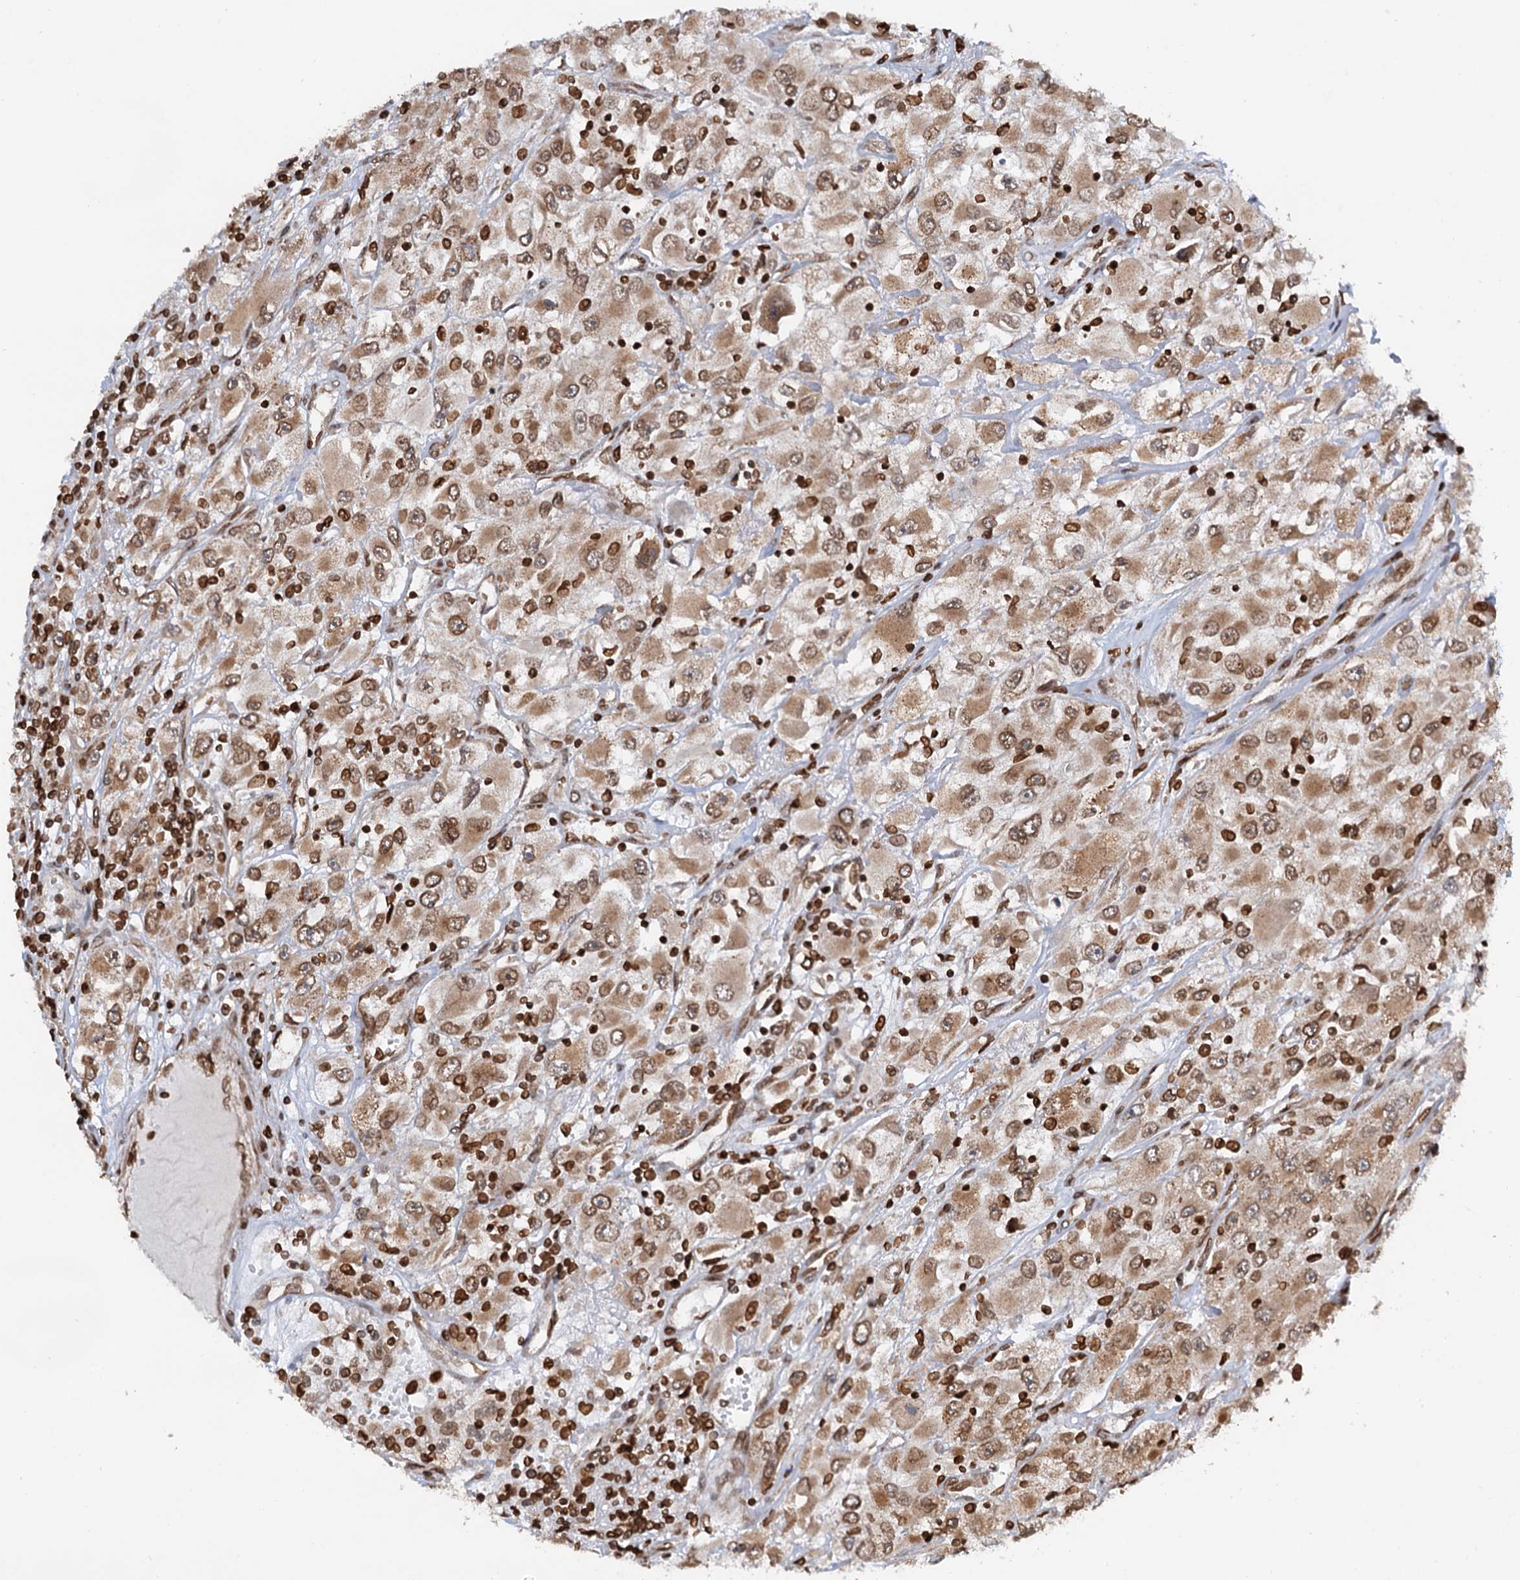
{"staining": {"intensity": "moderate", "quantity": ">75%", "location": "cytoplasmic/membranous,nuclear"}, "tissue": "renal cancer", "cell_type": "Tumor cells", "image_type": "cancer", "snomed": [{"axis": "morphology", "description": "Adenocarcinoma, NOS"}, {"axis": "topography", "description": "Kidney"}], "caption": "This histopathology image exhibits immunohistochemistry (IHC) staining of adenocarcinoma (renal), with medium moderate cytoplasmic/membranous and nuclear positivity in approximately >75% of tumor cells.", "gene": "ZC3H13", "patient": {"sex": "female", "age": 52}}